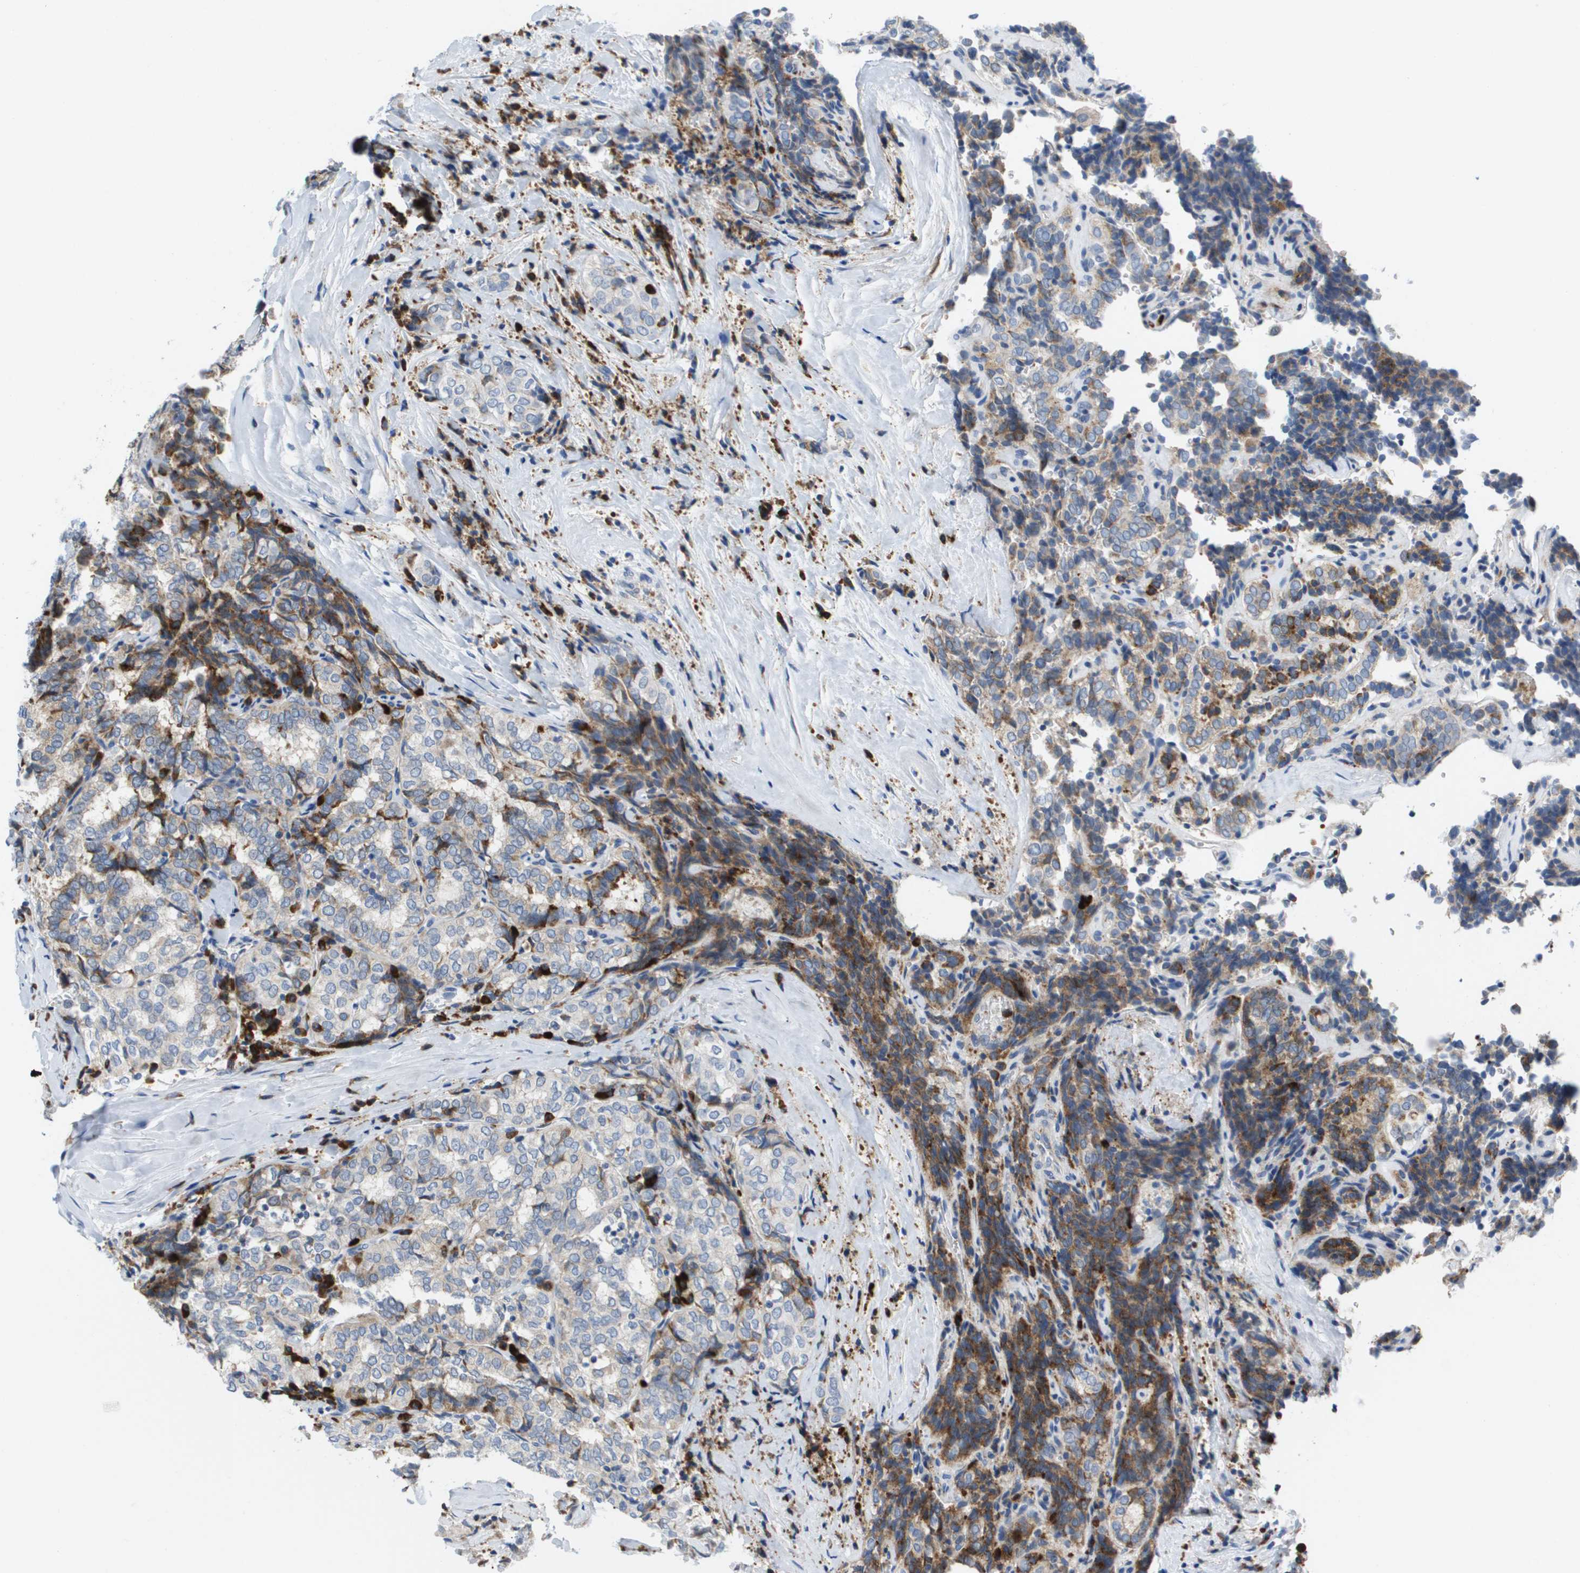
{"staining": {"intensity": "strong", "quantity": "25%-75%", "location": "cytoplasmic/membranous"}, "tissue": "thyroid cancer", "cell_type": "Tumor cells", "image_type": "cancer", "snomed": [{"axis": "morphology", "description": "Normal tissue, NOS"}, {"axis": "morphology", "description": "Papillary adenocarcinoma, NOS"}, {"axis": "topography", "description": "Thyroid gland"}], "caption": "Immunohistochemical staining of thyroid papillary adenocarcinoma exhibits strong cytoplasmic/membranous protein expression in about 25%-75% of tumor cells. Immunohistochemistry stains the protein in brown and the nuclei are stained blue.", "gene": "CD3G", "patient": {"sex": "female", "age": 30}}